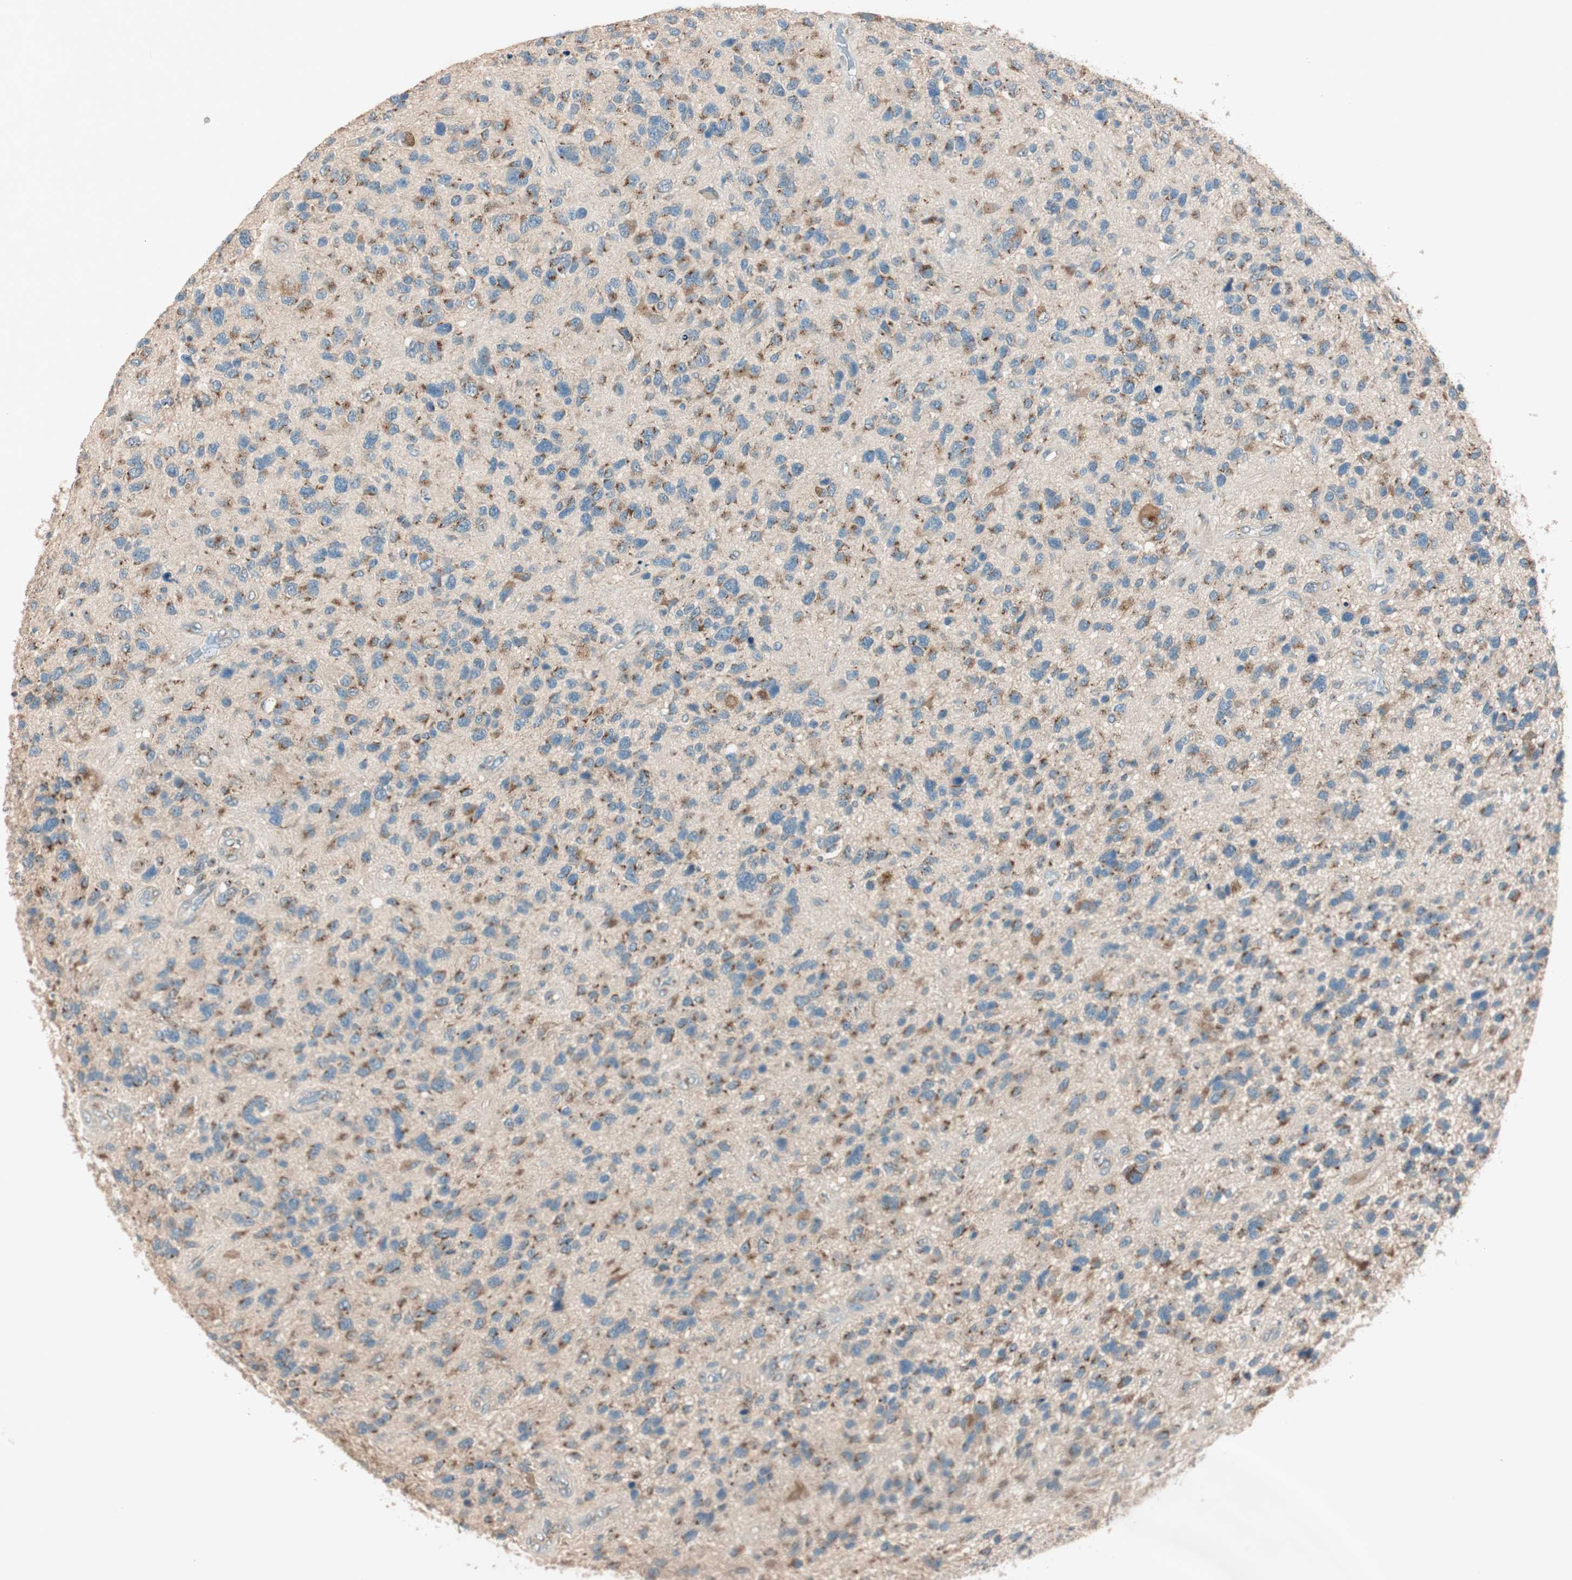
{"staining": {"intensity": "moderate", "quantity": "25%-75%", "location": "cytoplasmic/membranous"}, "tissue": "glioma", "cell_type": "Tumor cells", "image_type": "cancer", "snomed": [{"axis": "morphology", "description": "Glioma, malignant, High grade"}, {"axis": "topography", "description": "Brain"}], "caption": "Immunohistochemistry histopathology image of human glioma stained for a protein (brown), which demonstrates medium levels of moderate cytoplasmic/membranous staining in approximately 25%-75% of tumor cells.", "gene": "SEC16A", "patient": {"sex": "female", "age": 58}}